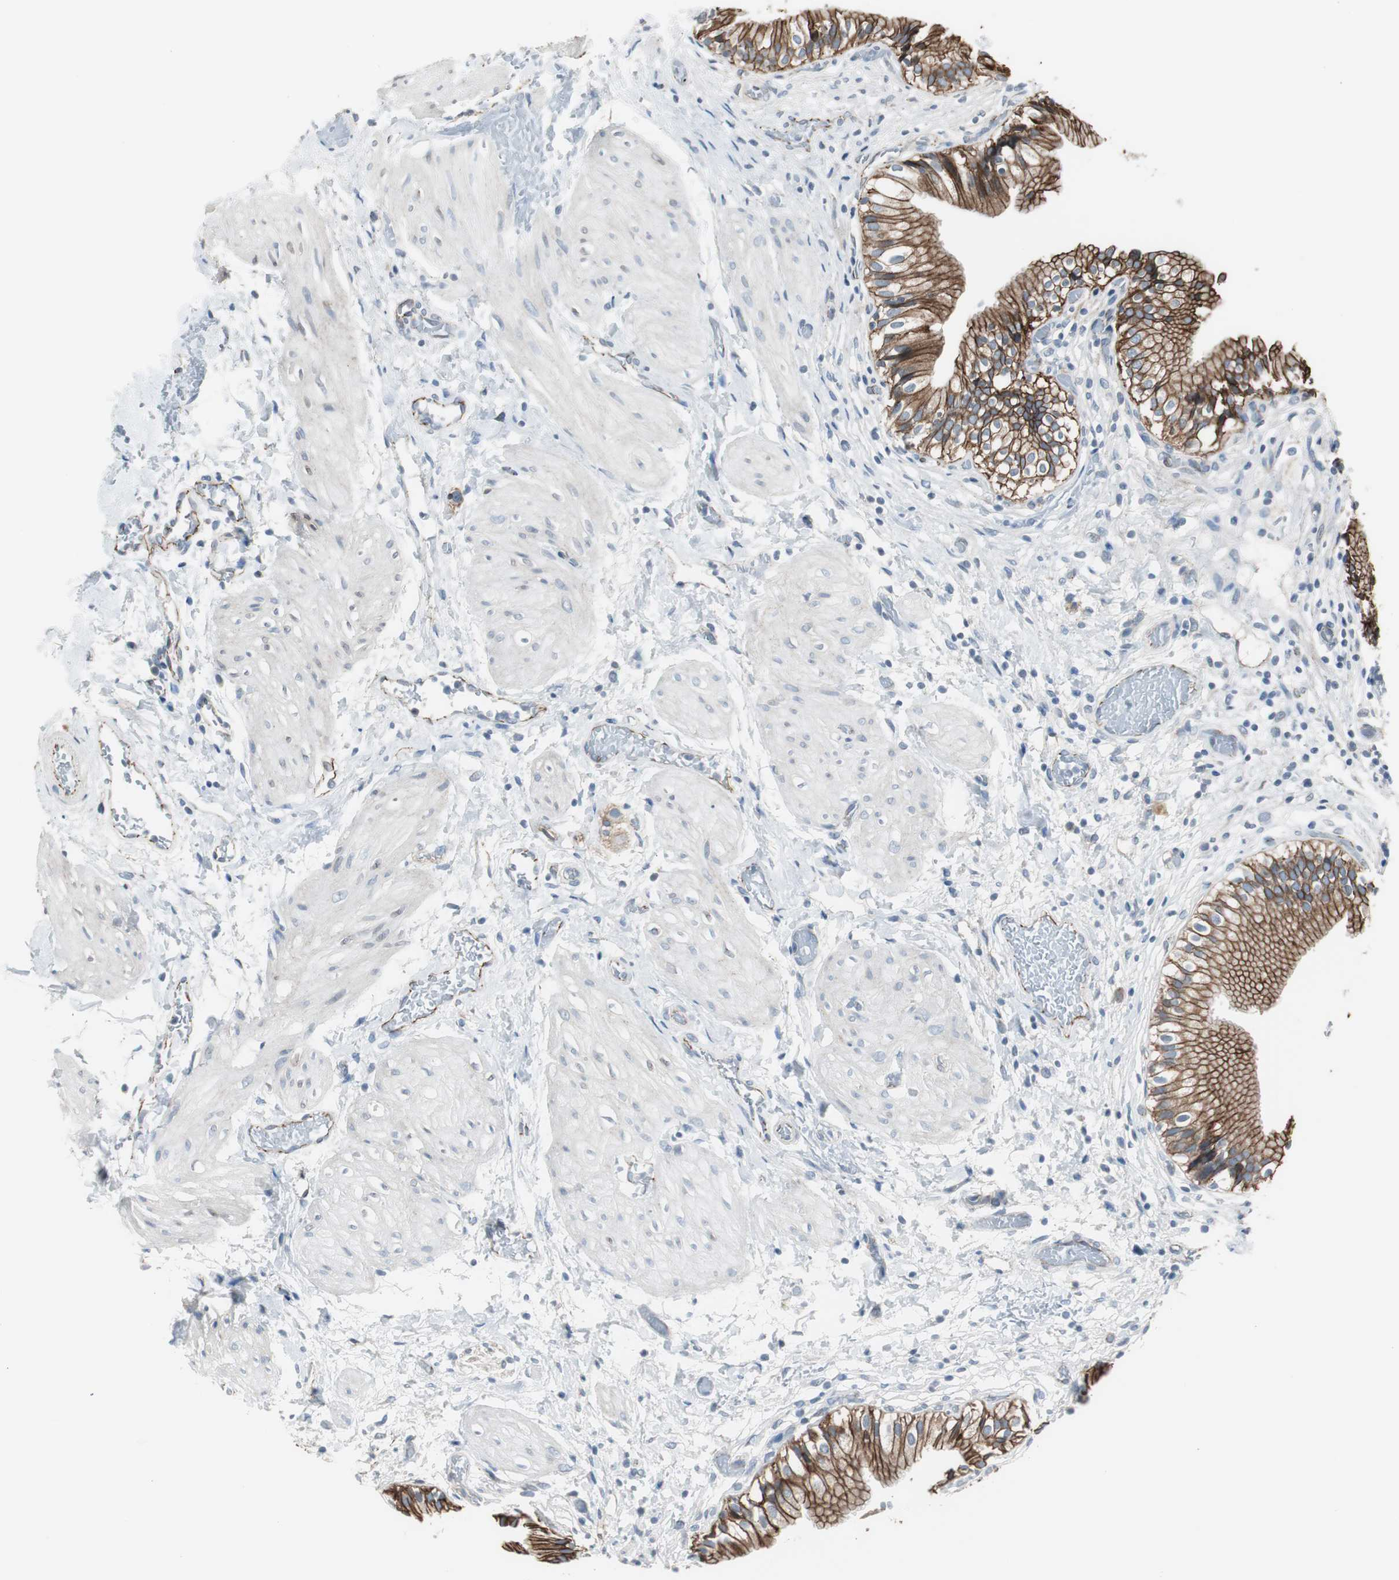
{"staining": {"intensity": "strong", "quantity": ">75%", "location": "cytoplasmic/membranous"}, "tissue": "gallbladder", "cell_type": "Glandular cells", "image_type": "normal", "snomed": [{"axis": "morphology", "description": "Normal tissue, NOS"}, {"axis": "topography", "description": "Gallbladder"}], "caption": "This histopathology image shows benign gallbladder stained with immunohistochemistry to label a protein in brown. The cytoplasmic/membranous of glandular cells show strong positivity for the protein. Nuclei are counter-stained blue.", "gene": "STXBP4", "patient": {"sex": "male", "age": 65}}